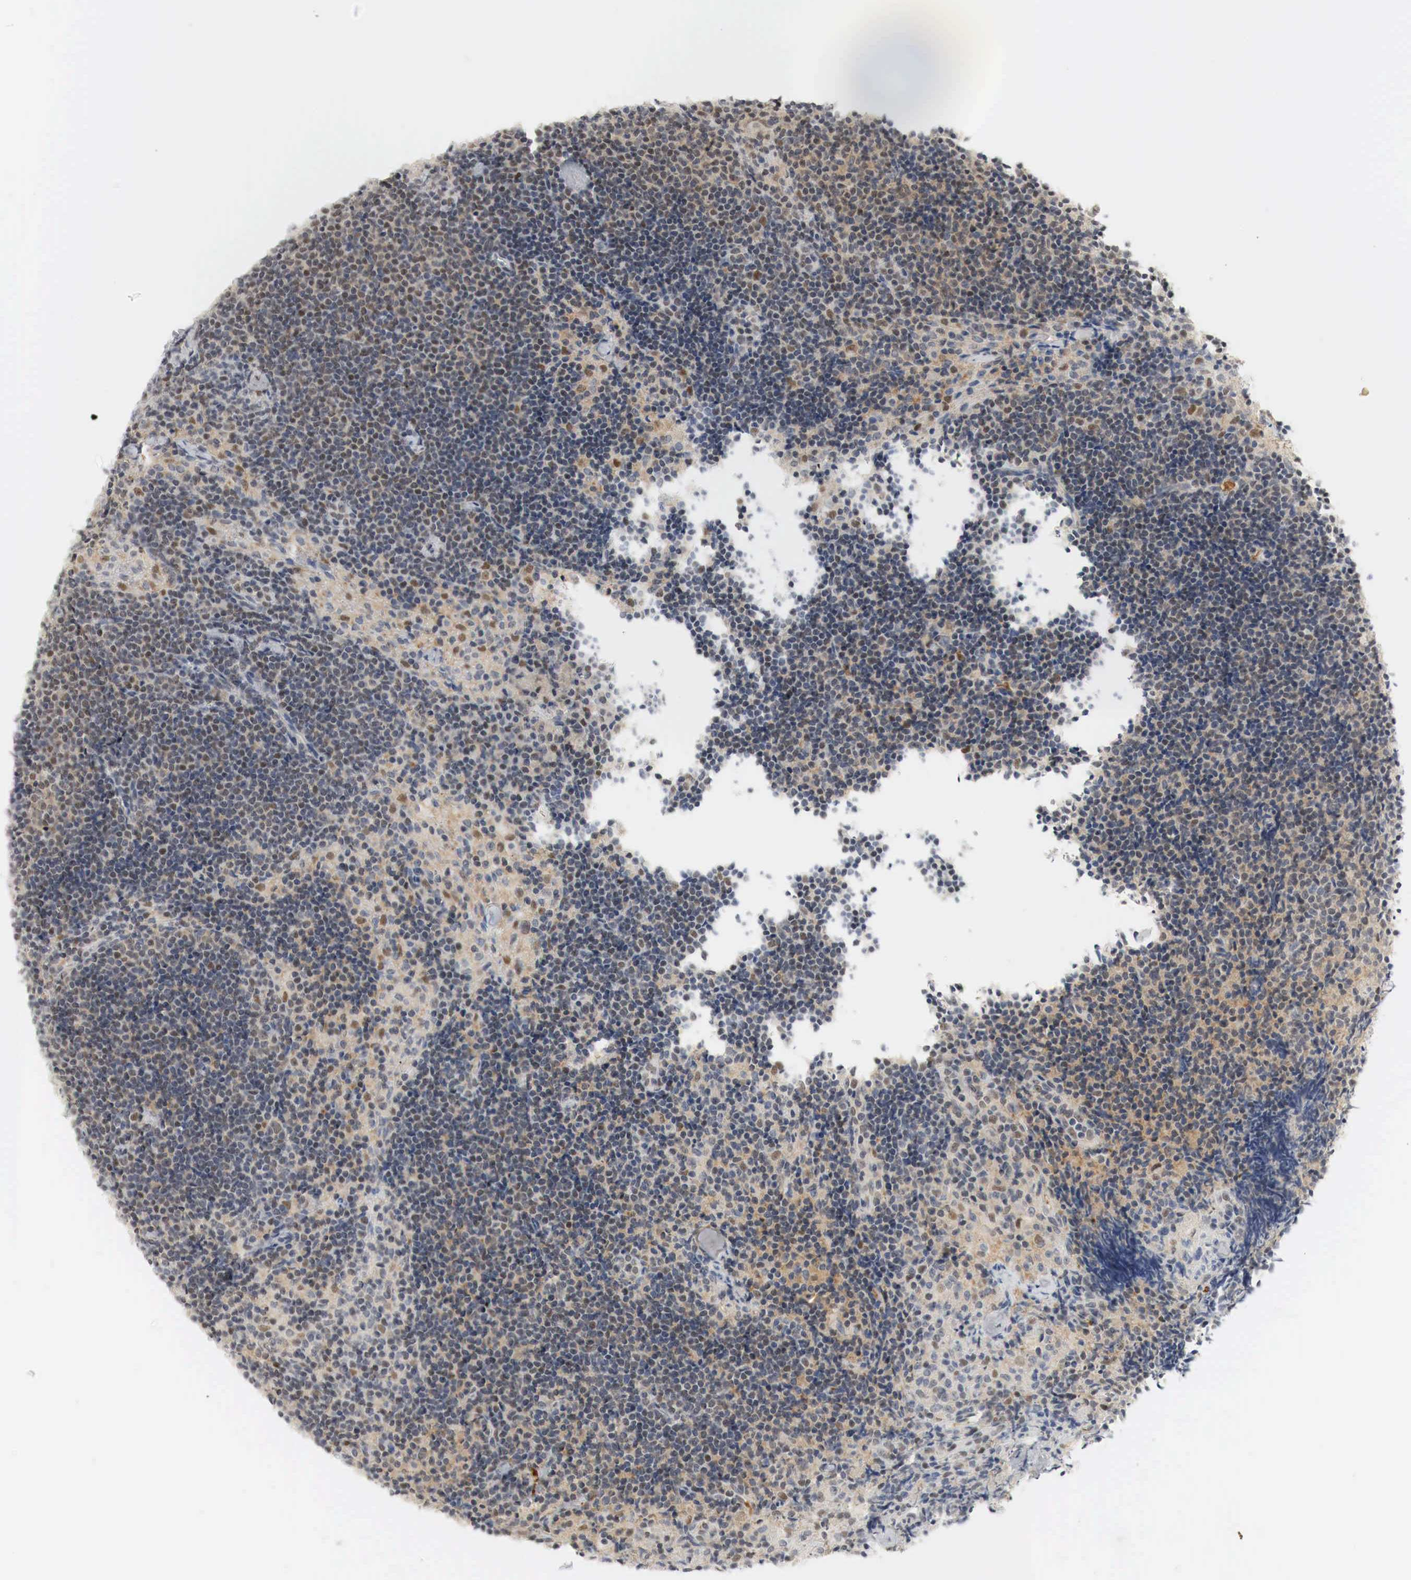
{"staining": {"intensity": "moderate", "quantity": "25%-75%", "location": "cytoplasmic/membranous,nuclear"}, "tissue": "lymph node", "cell_type": "Germinal center cells", "image_type": "normal", "snomed": [{"axis": "morphology", "description": "Normal tissue, NOS"}, {"axis": "topography", "description": "Lymph node"}], "caption": "Immunohistochemical staining of unremarkable lymph node shows medium levels of moderate cytoplasmic/membranous,nuclear positivity in approximately 25%-75% of germinal center cells.", "gene": "MYC", "patient": {"sex": "female", "age": 35}}